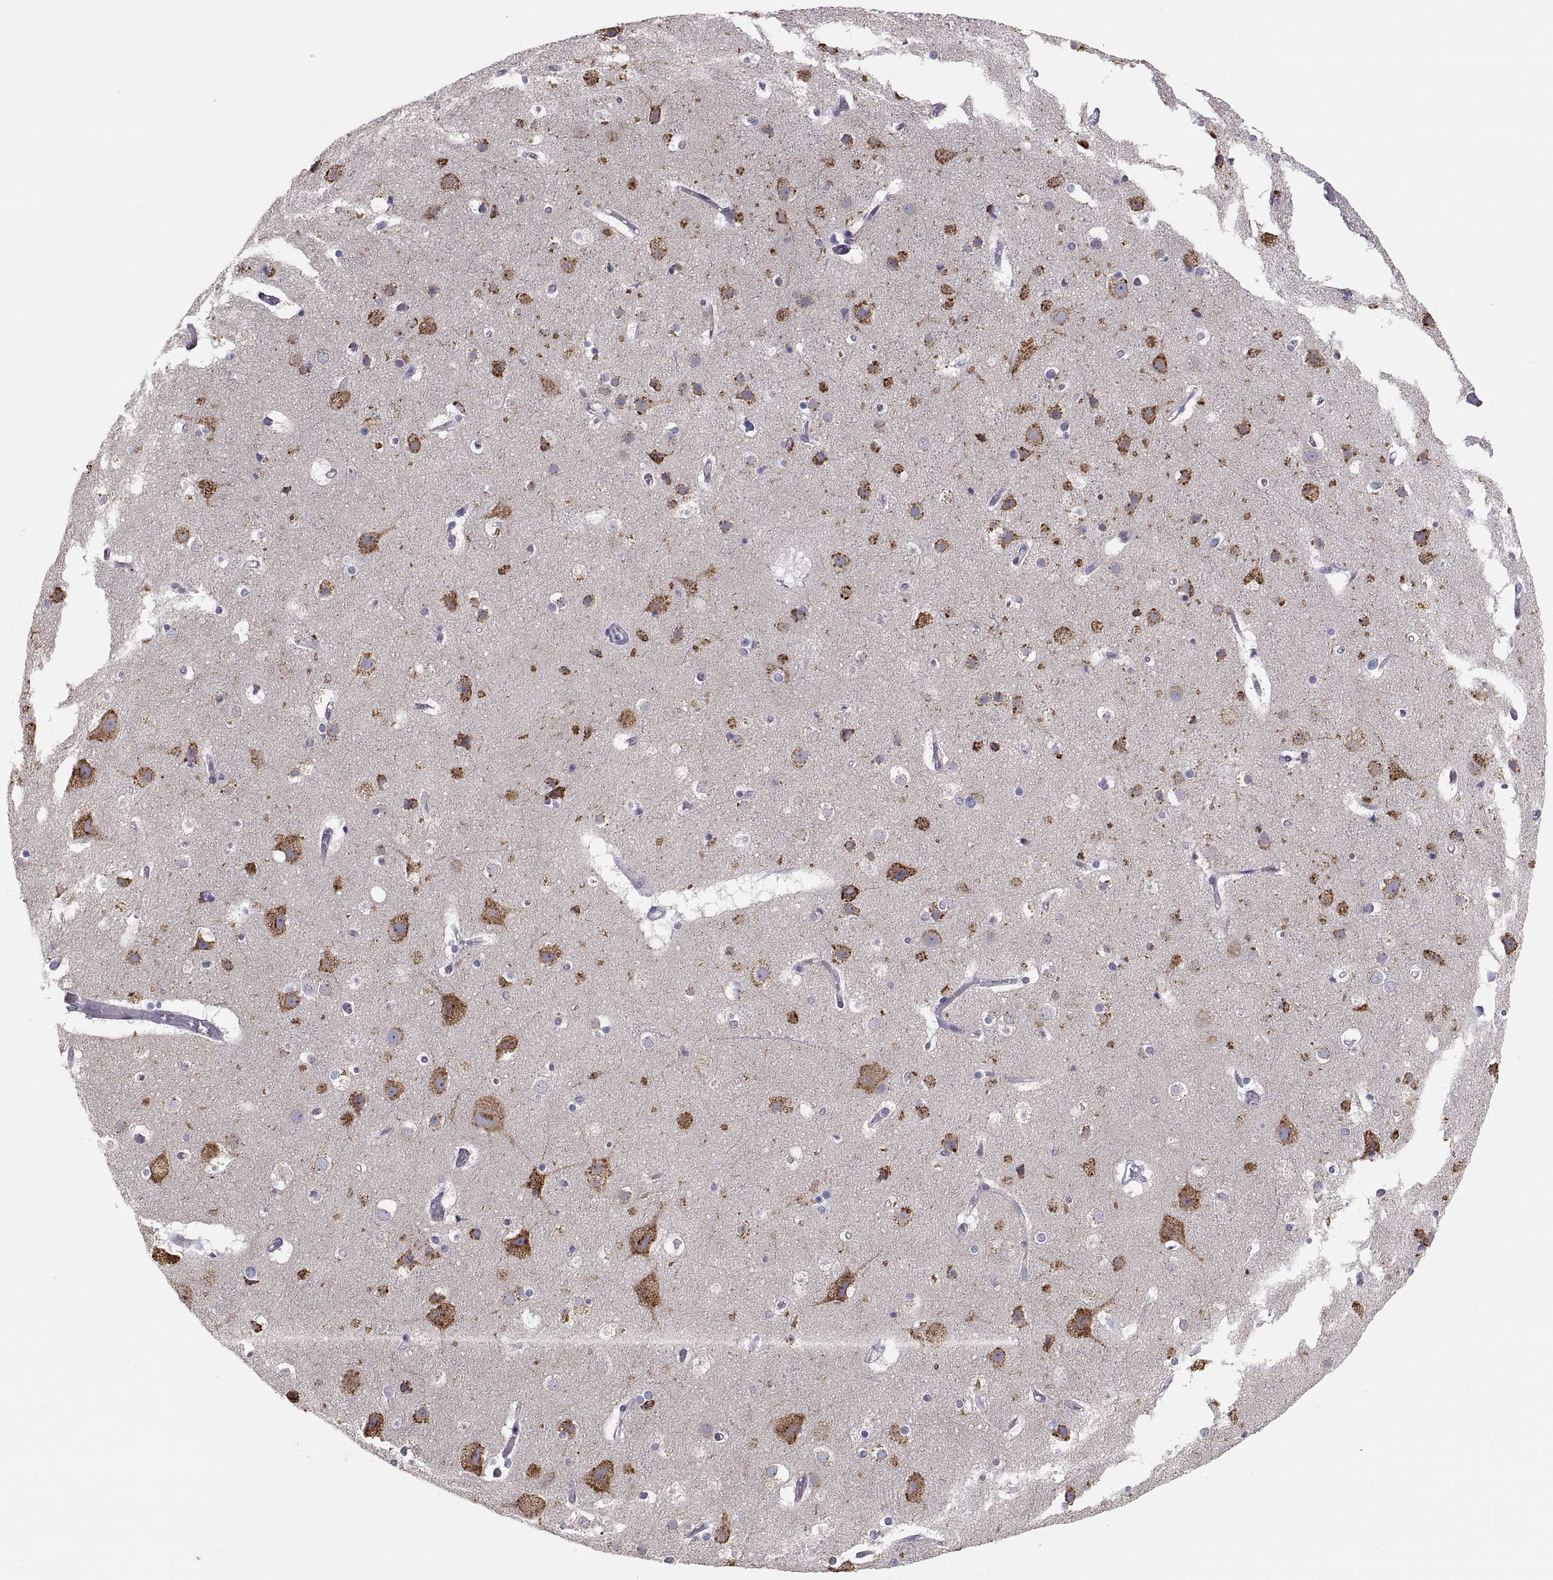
{"staining": {"intensity": "negative", "quantity": "none", "location": "none"}, "tissue": "cerebral cortex", "cell_type": "Endothelial cells", "image_type": "normal", "snomed": [{"axis": "morphology", "description": "Normal tissue, NOS"}, {"axis": "topography", "description": "Cerebral cortex"}], "caption": "Immunohistochemistry photomicrograph of normal cerebral cortex stained for a protein (brown), which exhibits no expression in endothelial cells. Nuclei are stained in blue.", "gene": "ERO1A", "patient": {"sex": "female", "age": 52}}